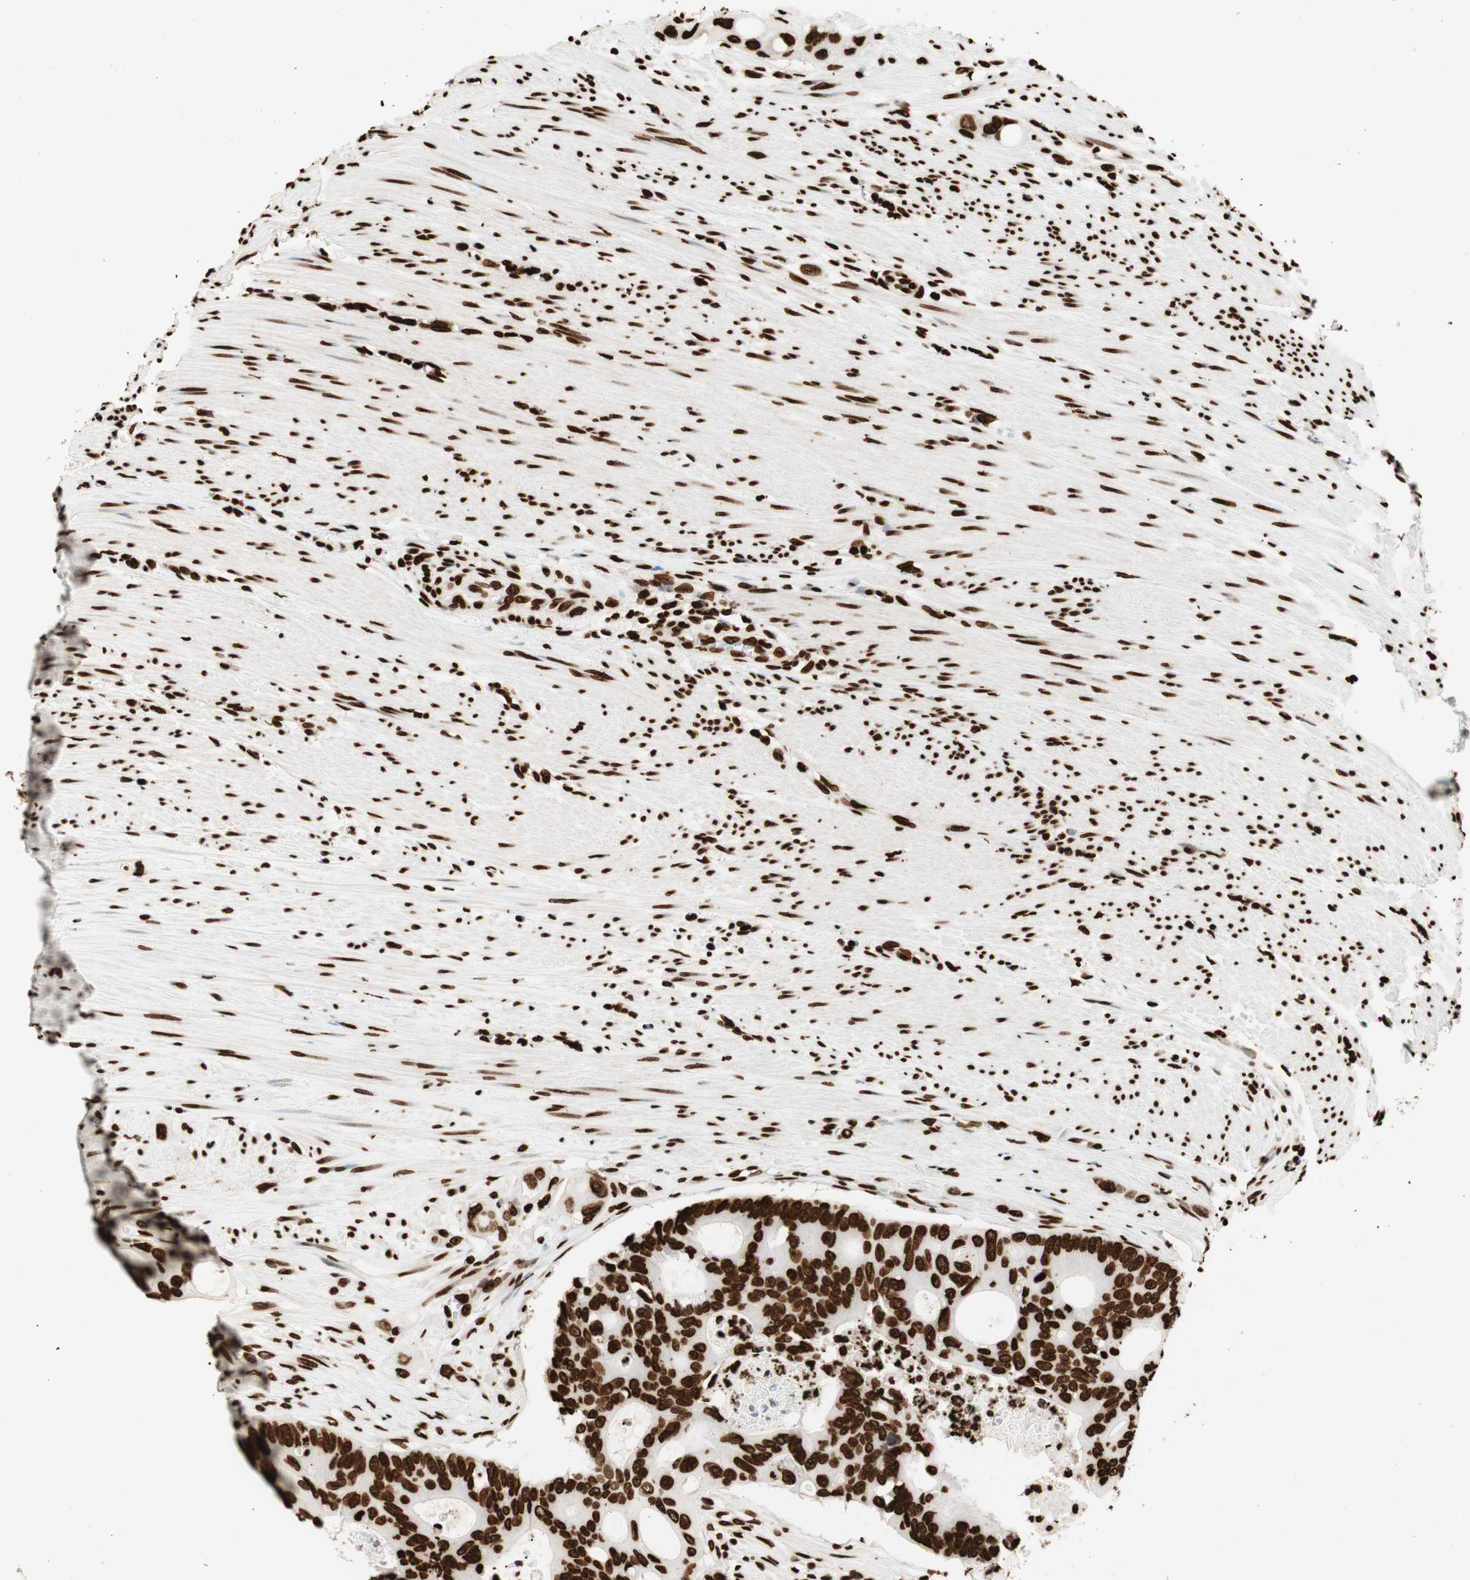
{"staining": {"intensity": "strong", "quantity": ">75%", "location": "nuclear"}, "tissue": "colorectal cancer", "cell_type": "Tumor cells", "image_type": "cancer", "snomed": [{"axis": "morphology", "description": "Adenocarcinoma, NOS"}, {"axis": "topography", "description": "Colon"}], "caption": "Colorectal adenocarcinoma stained for a protein (brown) exhibits strong nuclear positive expression in approximately >75% of tumor cells.", "gene": "GLI2", "patient": {"sex": "female", "age": 57}}